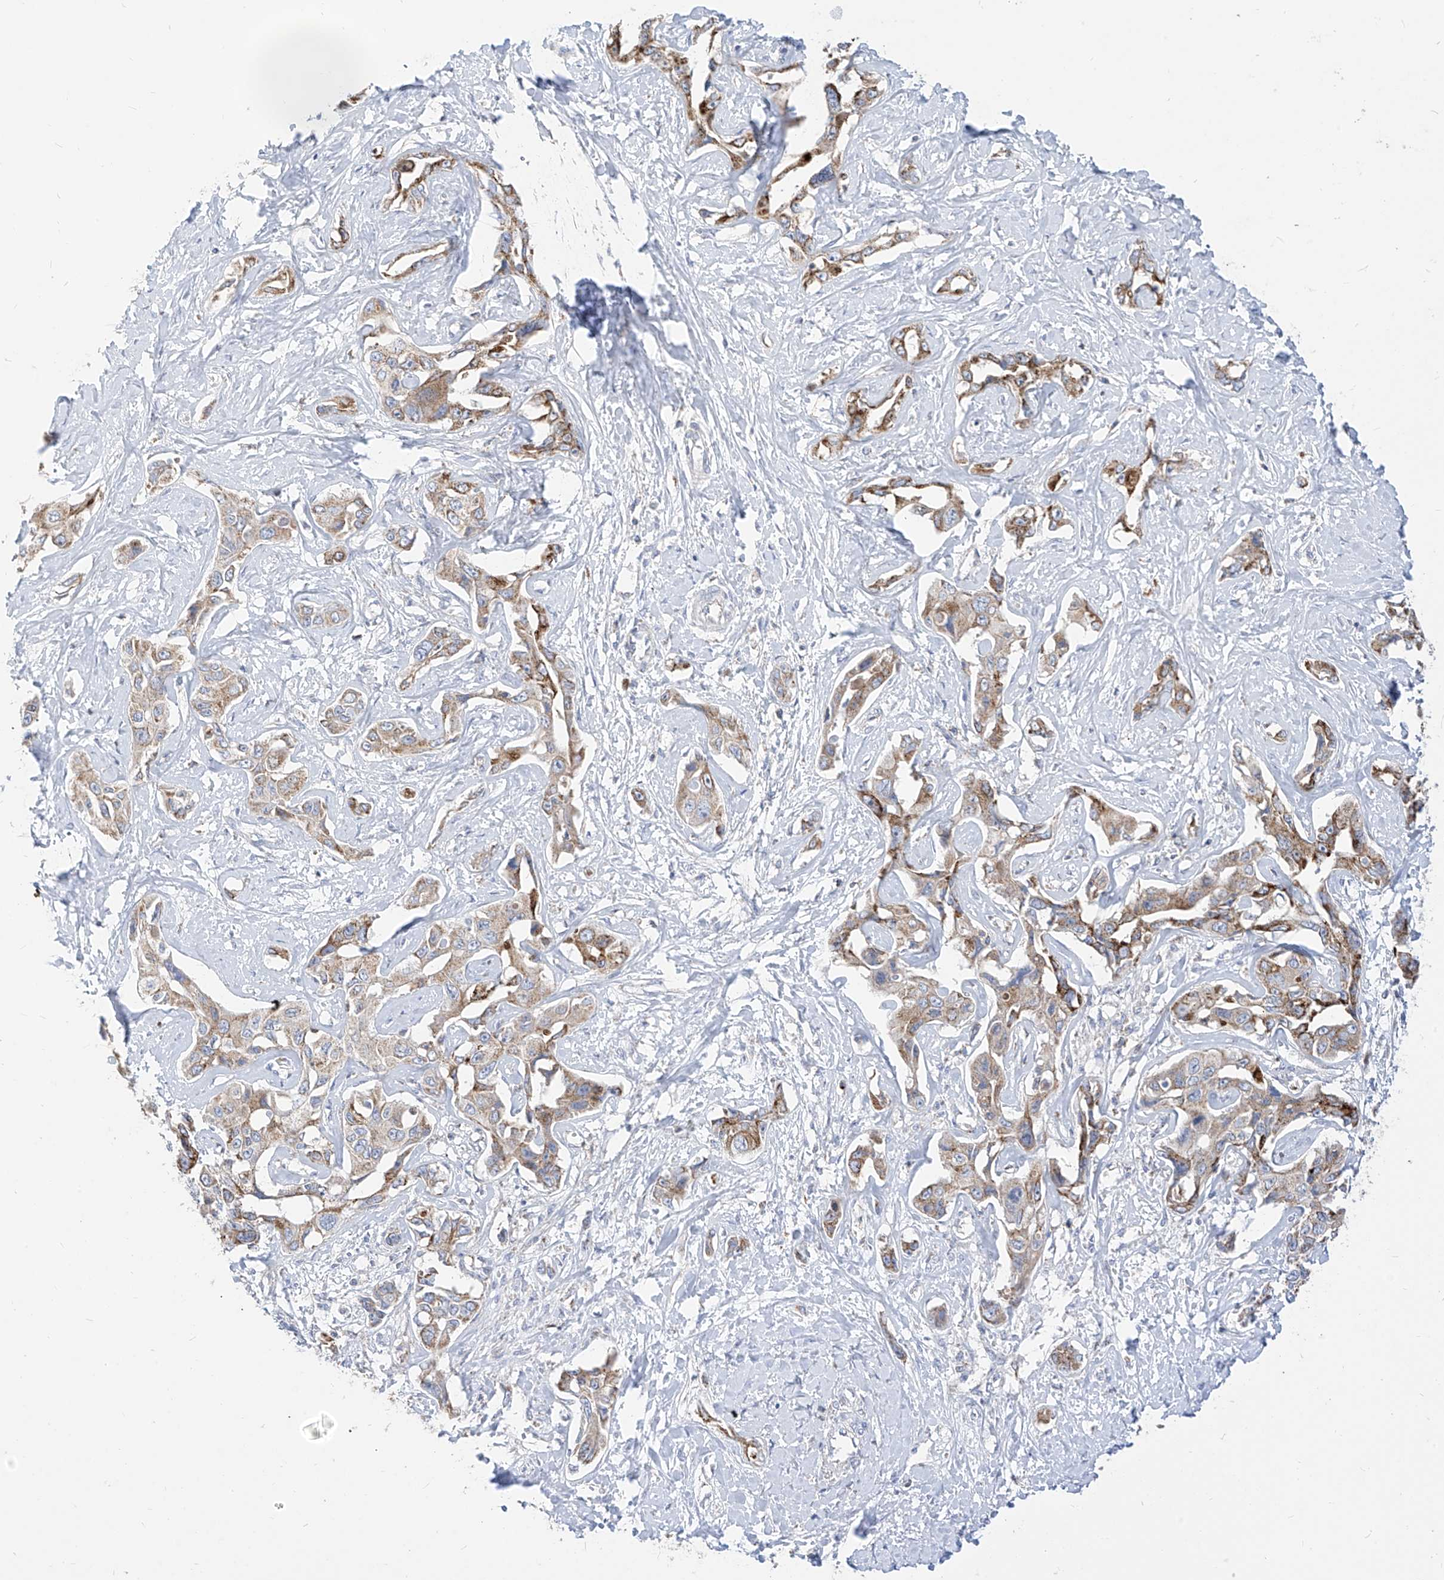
{"staining": {"intensity": "moderate", "quantity": ">75%", "location": "cytoplasmic/membranous"}, "tissue": "liver cancer", "cell_type": "Tumor cells", "image_type": "cancer", "snomed": [{"axis": "morphology", "description": "Cholangiocarcinoma"}, {"axis": "topography", "description": "Liver"}], "caption": "Moderate cytoplasmic/membranous protein positivity is identified in about >75% of tumor cells in liver cancer (cholangiocarcinoma).", "gene": "RASA2", "patient": {"sex": "male", "age": 59}}